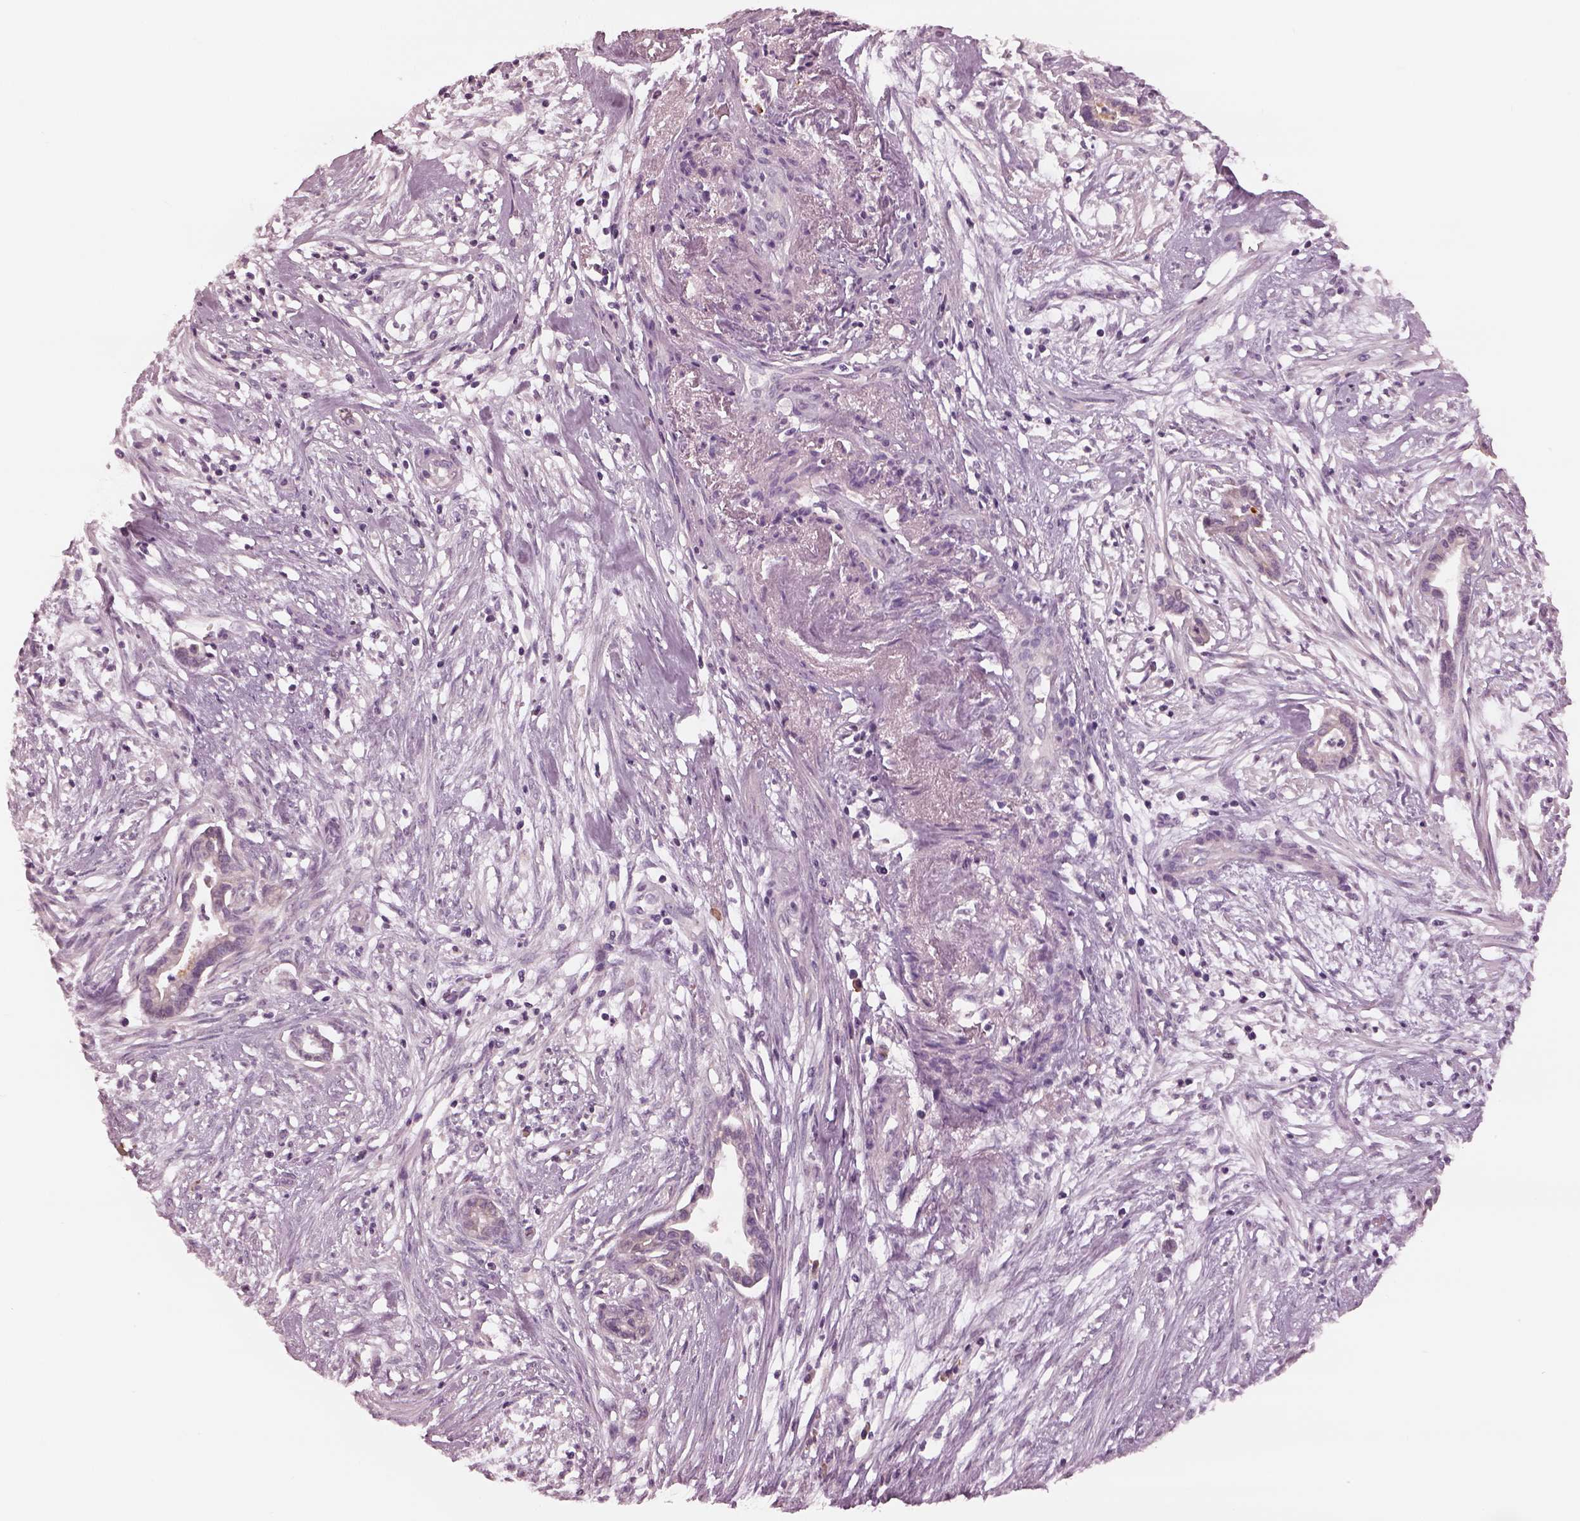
{"staining": {"intensity": "negative", "quantity": "none", "location": "none"}, "tissue": "cervical cancer", "cell_type": "Tumor cells", "image_type": "cancer", "snomed": [{"axis": "morphology", "description": "Adenocarcinoma, NOS"}, {"axis": "topography", "description": "Cervix"}], "caption": "High power microscopy photomicrograph of an immunohistochemistry photomicrograph of adenocarcinoma (cervical), revealing no significant positivity in tumor cells. The staining is performed using DAB brown chromogen with nuclei counter-stained in using hematoxylin.", "gene": "MIA", "patient": {"sex": "female", "age": 62}}